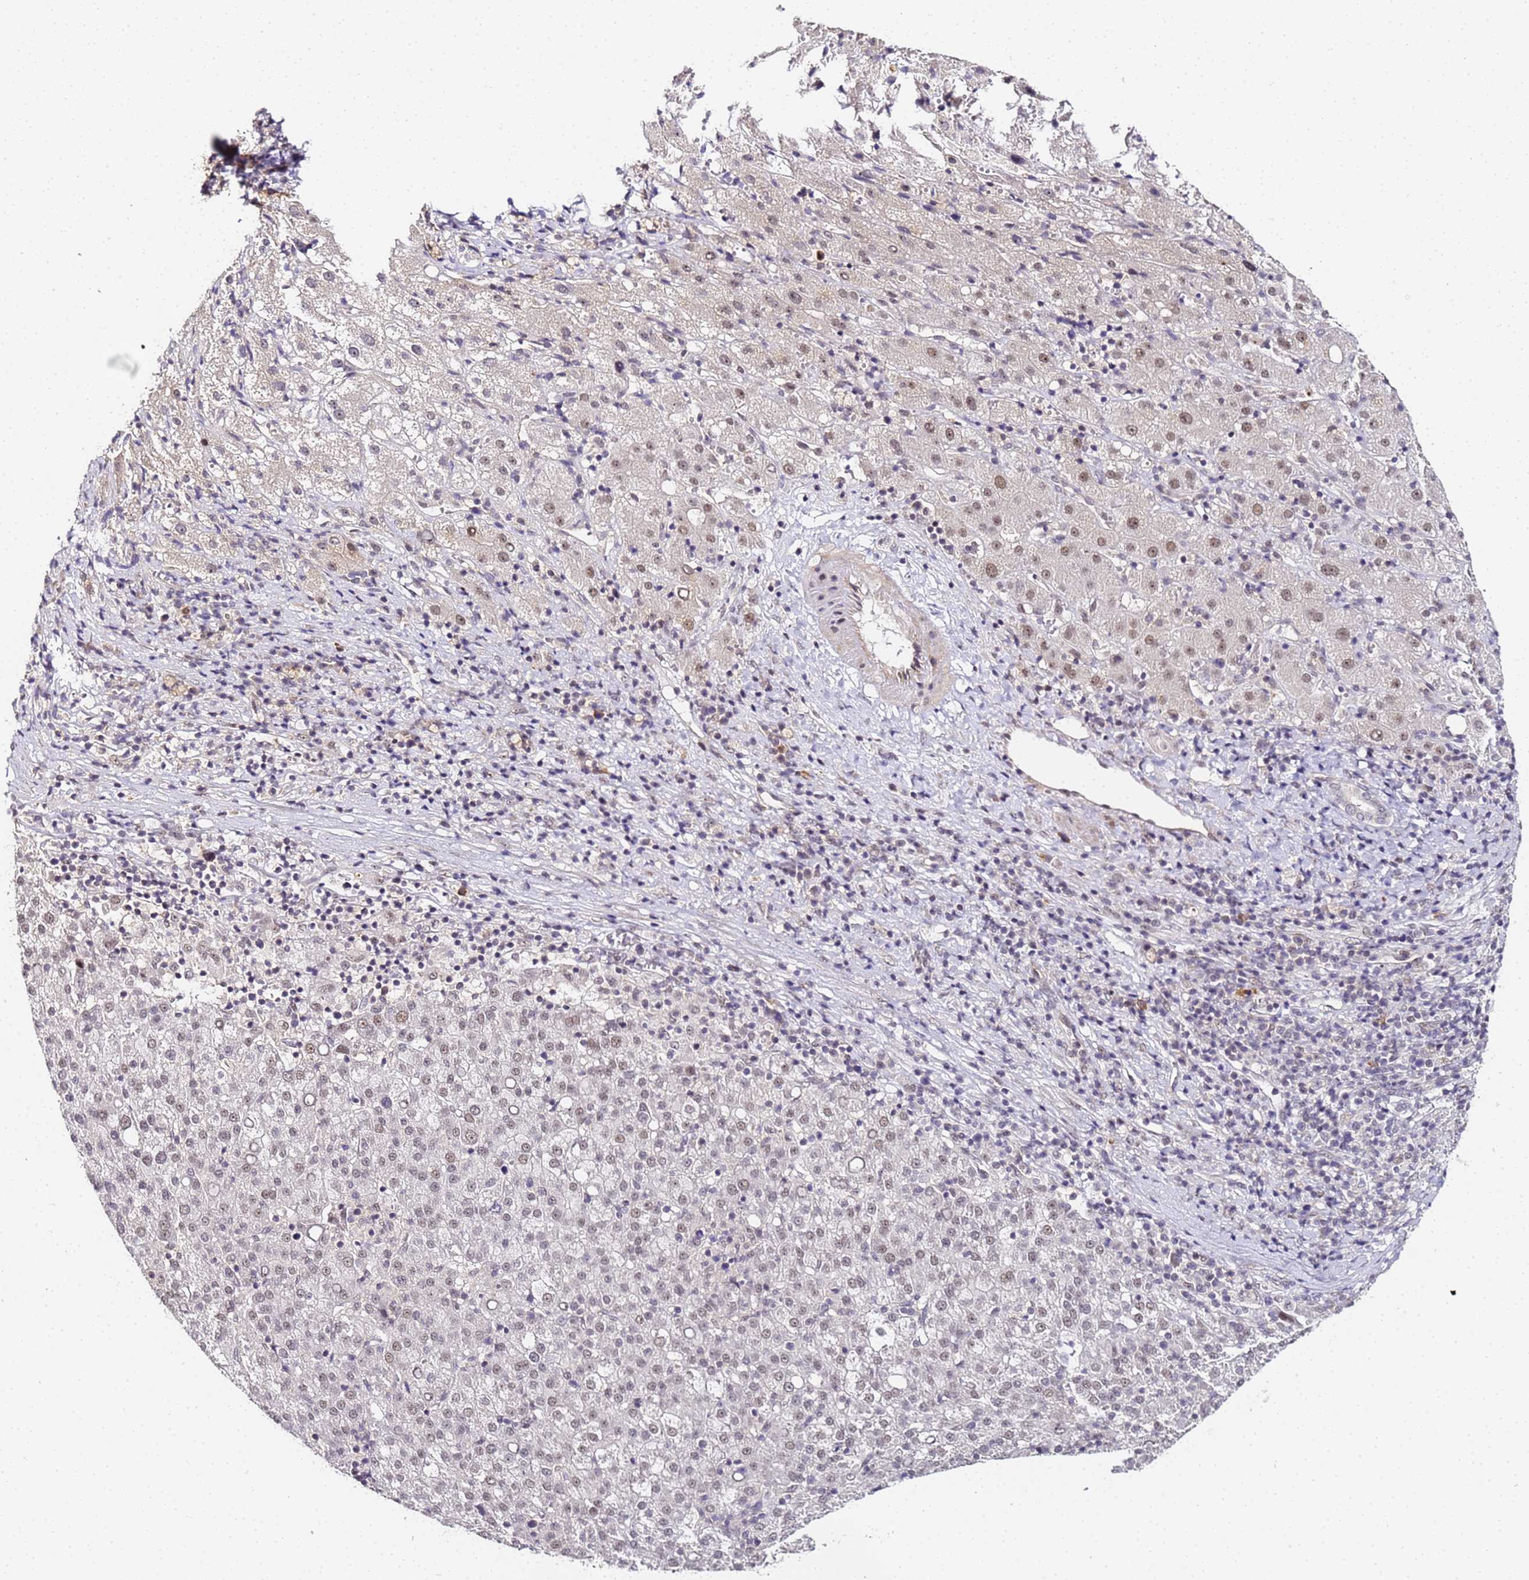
{"staining": {"intensity": "weak", "quantity": "25%-75%", "location": "nuclear"}, "tissue": "liver cancer", "cell_type": "Tumor cells", "image_type": "cancer", "snomed": [{"axis": "morphology", "description": "Carcinoma, Hepatocellular, NOS"}, {"axis": "topography", "description": "Liver"}], "caption": "There is low levels of weak nuclear staining in tumor cells of liver hepatocellular carcinoma, as demonstrated by immunohistochemical staining (brown color).", "gene": "LSM3", "patient": {"sex": "female", "age": 58}}